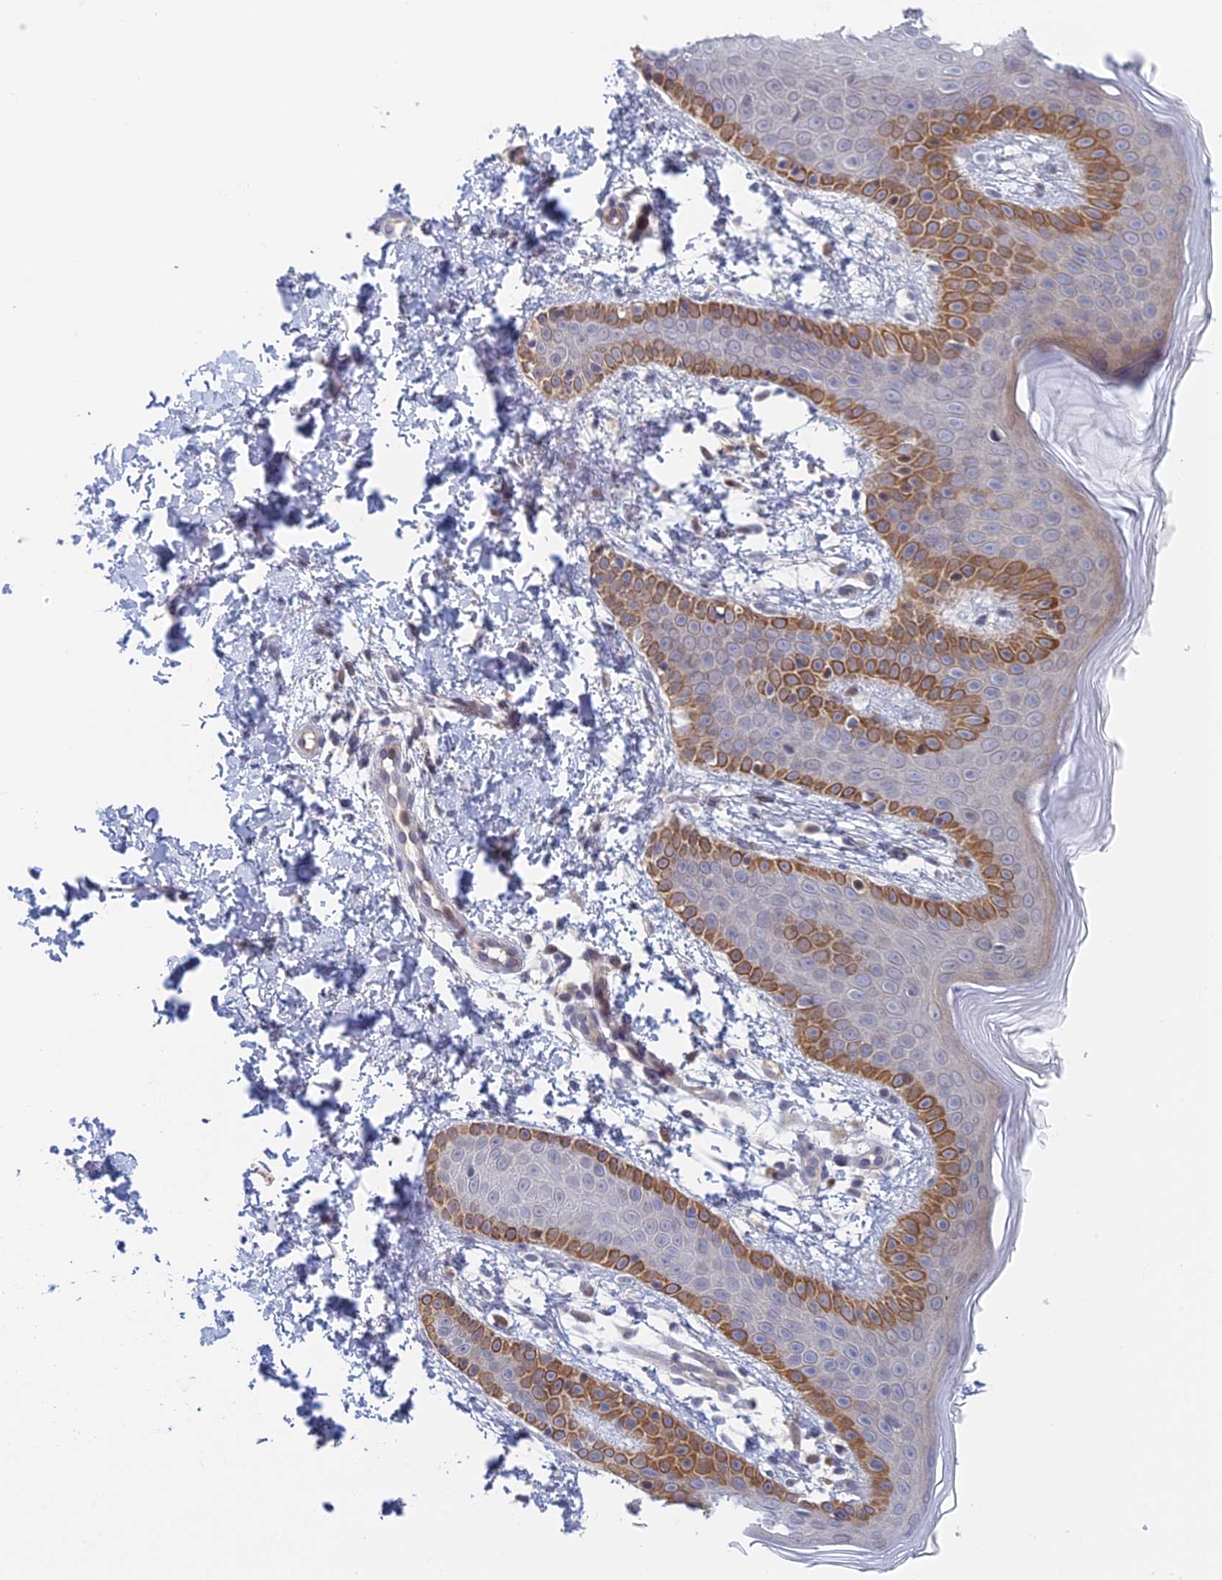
{"staining": {"intensity": "moderate", "quantity": "<25%", "location": "cytoplasmic/membranous"}, "tissue": "skin", "cell_type": "Fibroblasts", "image_type": "normal", "snomed": [{"axis": "morphology", "description": "Normal tissue, NOS"}, {"axis": "topography", "description": "Skin"}], "caption": "An immunohistochemistry image of benign tissue is shown. Protein staining in brown labels moderate cytoplasmic/membranous positivity in skin within fibroblasts.", "gene": "PPP1R26", "patient": {"sex": "male", "age": 36}}